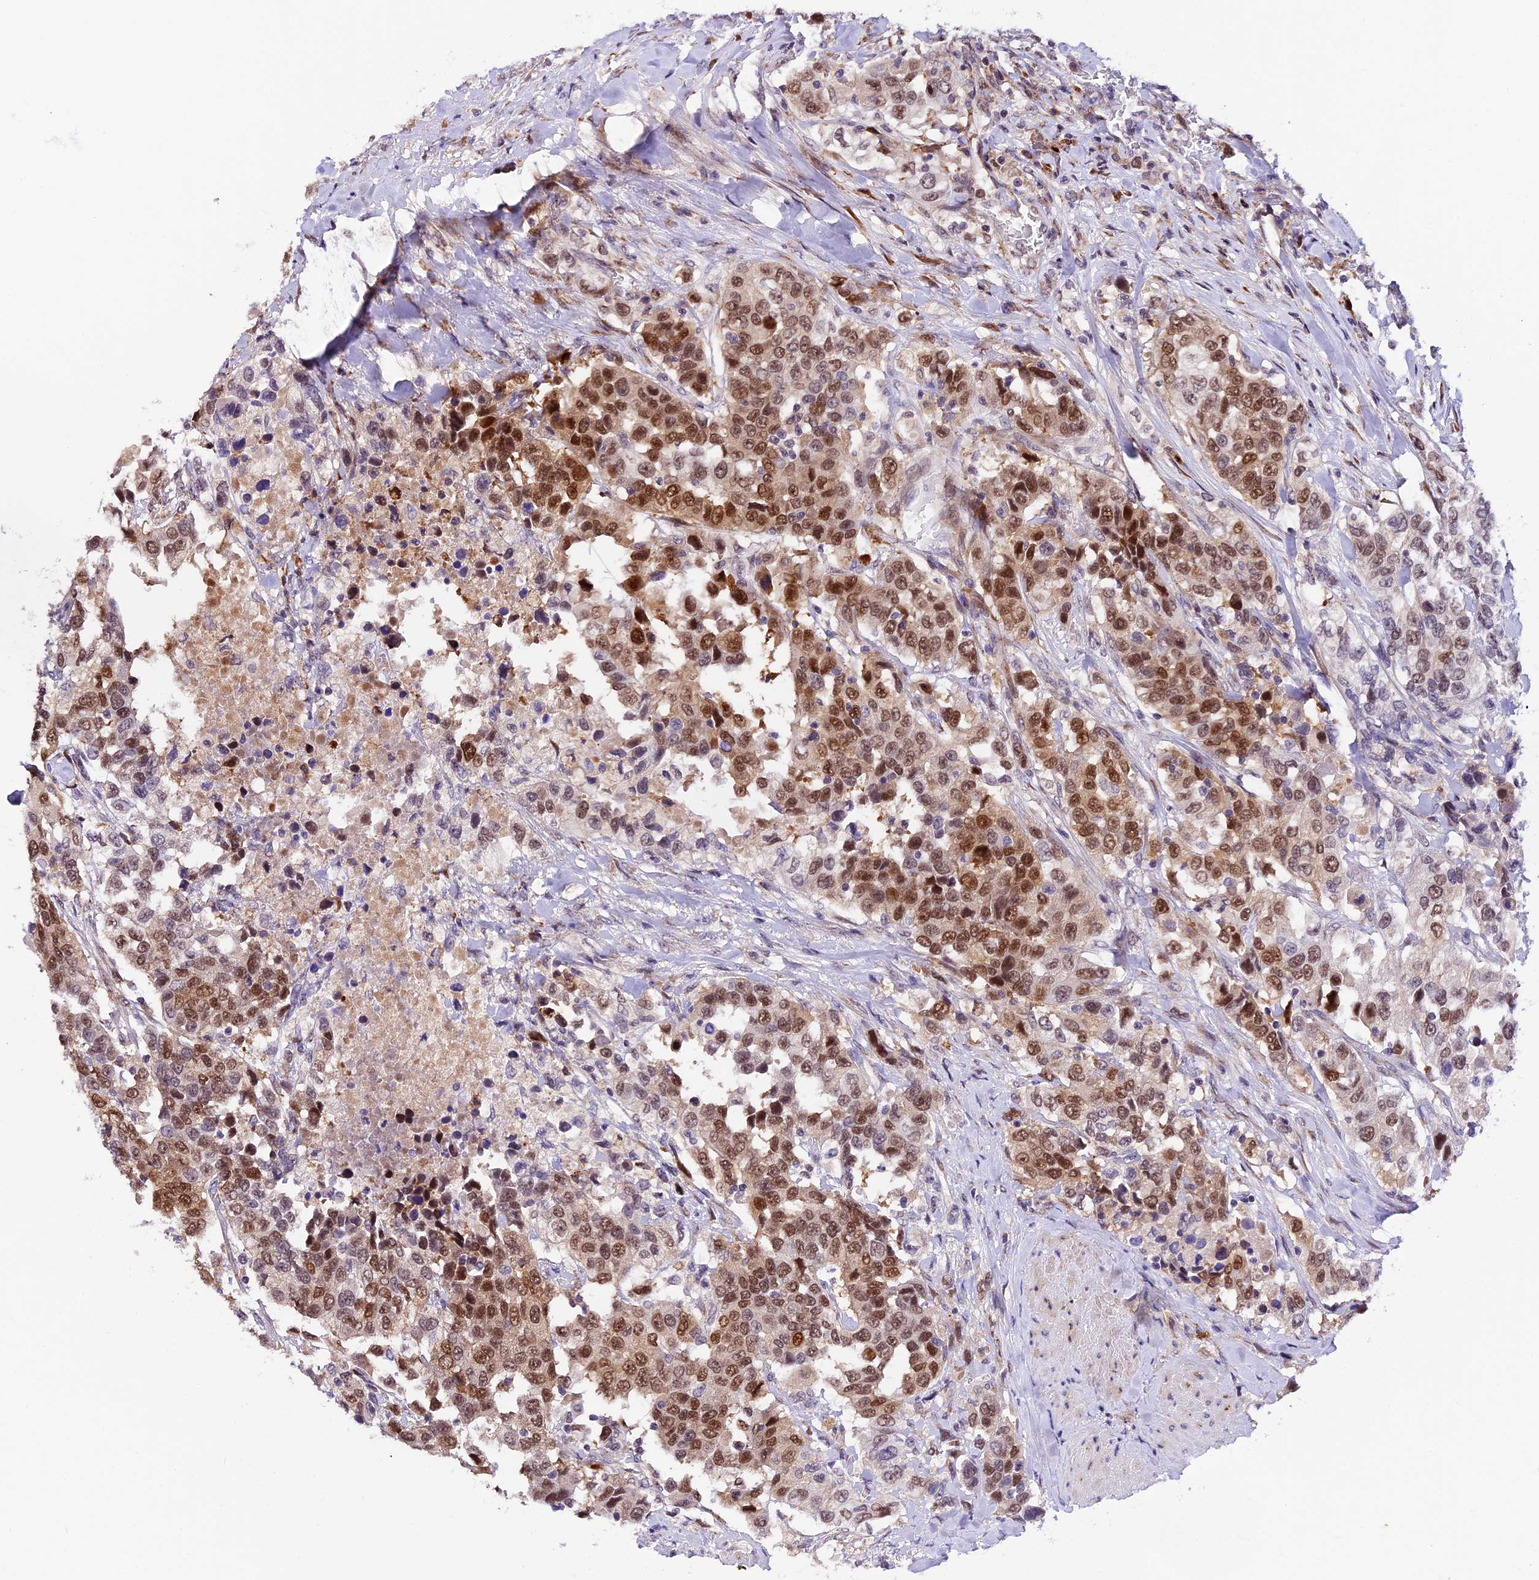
{"staining": {"intensity": "moderate", "quantity": ">75%", "location": "nuclear"}, "tissue": "urothelial cancer", "cell_type": "Tumor cells", "image_type": "cancer", "snomed": [{"axis": "morphology", "description": "Urothelial carcinoma, High grade"}, {"axis": "topography", "description": "Urinary bladder"}], "caption": "Protein analysis of urothelial cancer tissue shows moderate nuclear positivity in approximately >75% of tumor cells.", "gene": "FBXO45", "patient": {"sex": "female", "age": 80}}